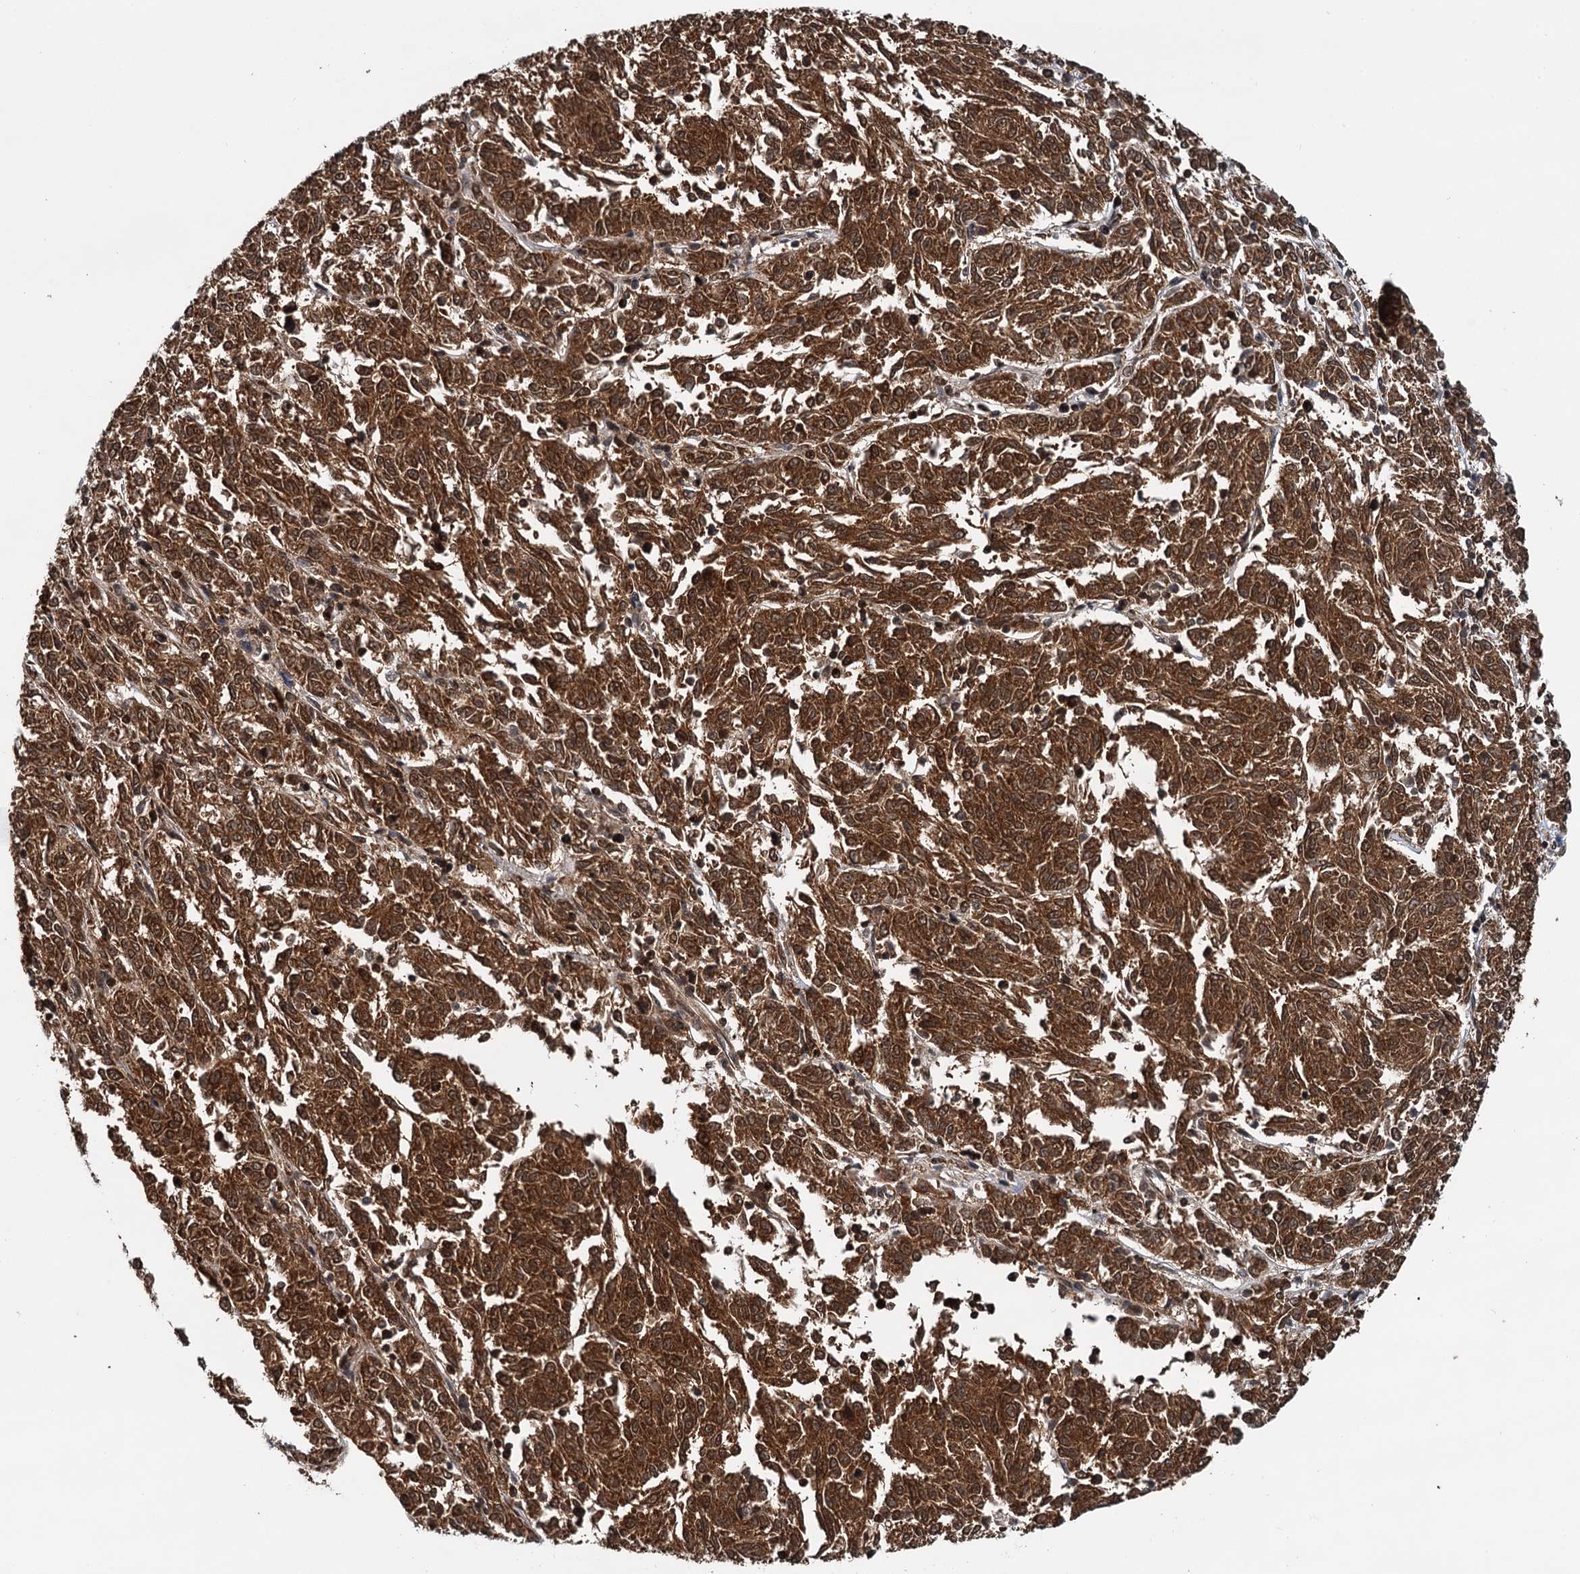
{"staining": {"intensity": "strong", "quantity": ">75%", "location": "cytoplasmic/membranous,nuclear"}, "tissue": "melanoma", "cell_type": "Tumor cells", "image_type": "cancer", "snomed": [{"axis": "morphology", "description": "Malignant melanoma, NOS"}, {"axis": "topography", "description": "Skin"}], "caption": "Strong cytoplasmic/membranous and nuclear protein staining is identified in approximately >75% of tumor cells in melanoma. The staining is performed using DAB (3,3'-diaminobenzidine) brown chromogen to label protein expression. The nuclei are counter-stained blue using hematoxylin.", "gene": "STUB1", "patient": {"sex": "female", "age": 72}}